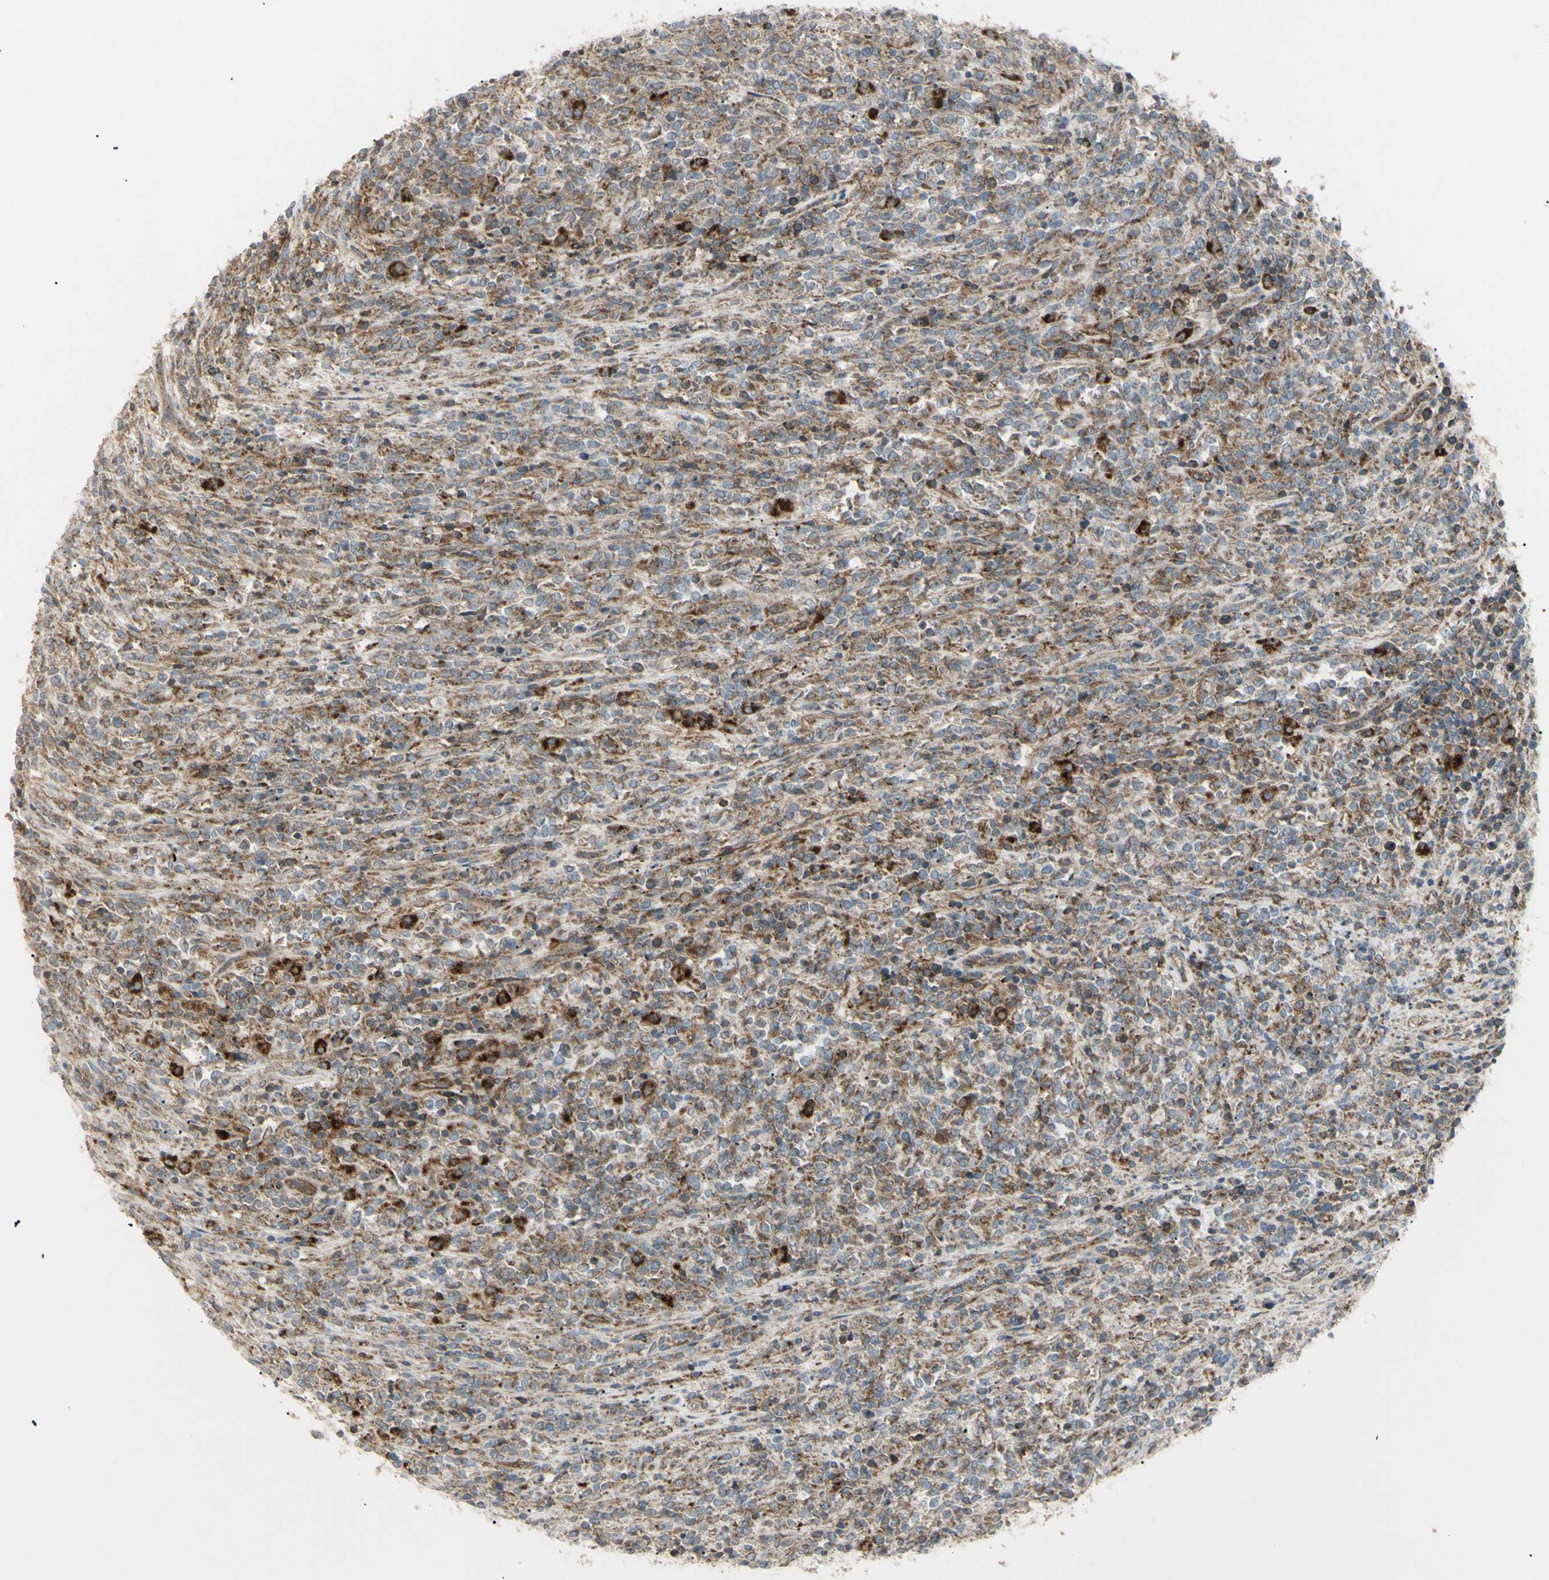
{"staining": {"intensity": "strong", "quantity": "25%-75%", "location": "cytoplasmic/membranous"}, "tissue": "lymphoma", "cell_type": "Tumor cells", "image_type": "cancer", "snomed": [{"axis": "morphology", "description": "Malignant lymphoma, non-Hodgkin's type, High grade"}, {"axis": "topography", "description": "Soft tissue"}], "caption": "This histopathology image shows IHC staining of lymphoma, with high strong cytoplasmic/membranous positivity in approximately 25%-75% of tumor cells.", "gene": "CYB5R1", "patient": {"sex": "male", "age": 18}}